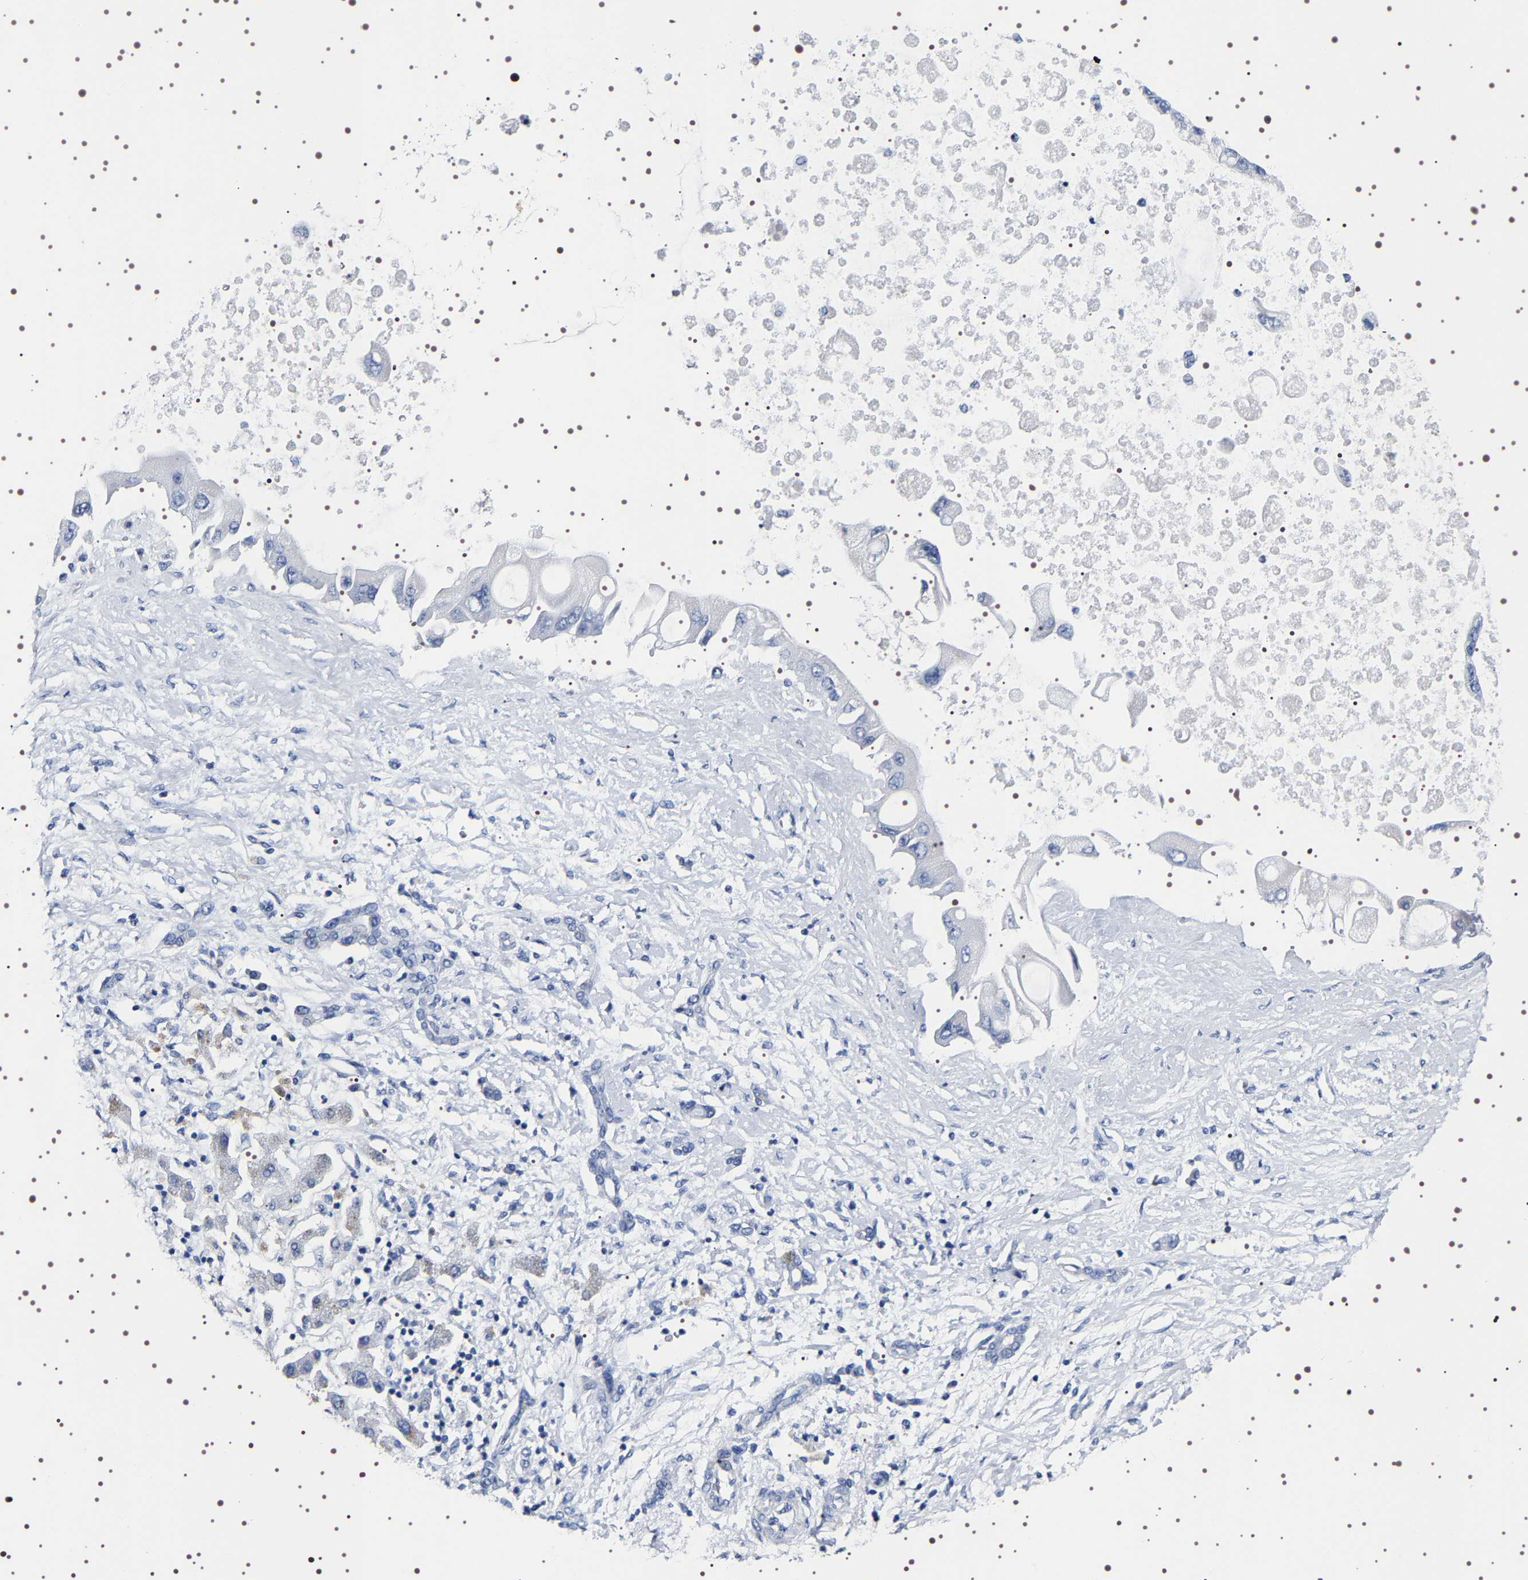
{"staining": {"intensity": "negative", "quantity": "none", "location": "none"}, "tissue": "liver cancer", "cell_type": "Tumor cells", "image_type": "cancer", "snomed": [{"axis": "morphology", "description": "Cholangiocarcinoma"}, {"axis": "topography", "description": "Liver"}], "caption": "Immunohistochemistry (IHC) of human liver cancer exhibits no positivity in tumor cells. (Immunohistochemistry, brightfield microscopy, high magnification).", "gene": "UBQLN3", "patient": {"sex": "male", "age": 50}}